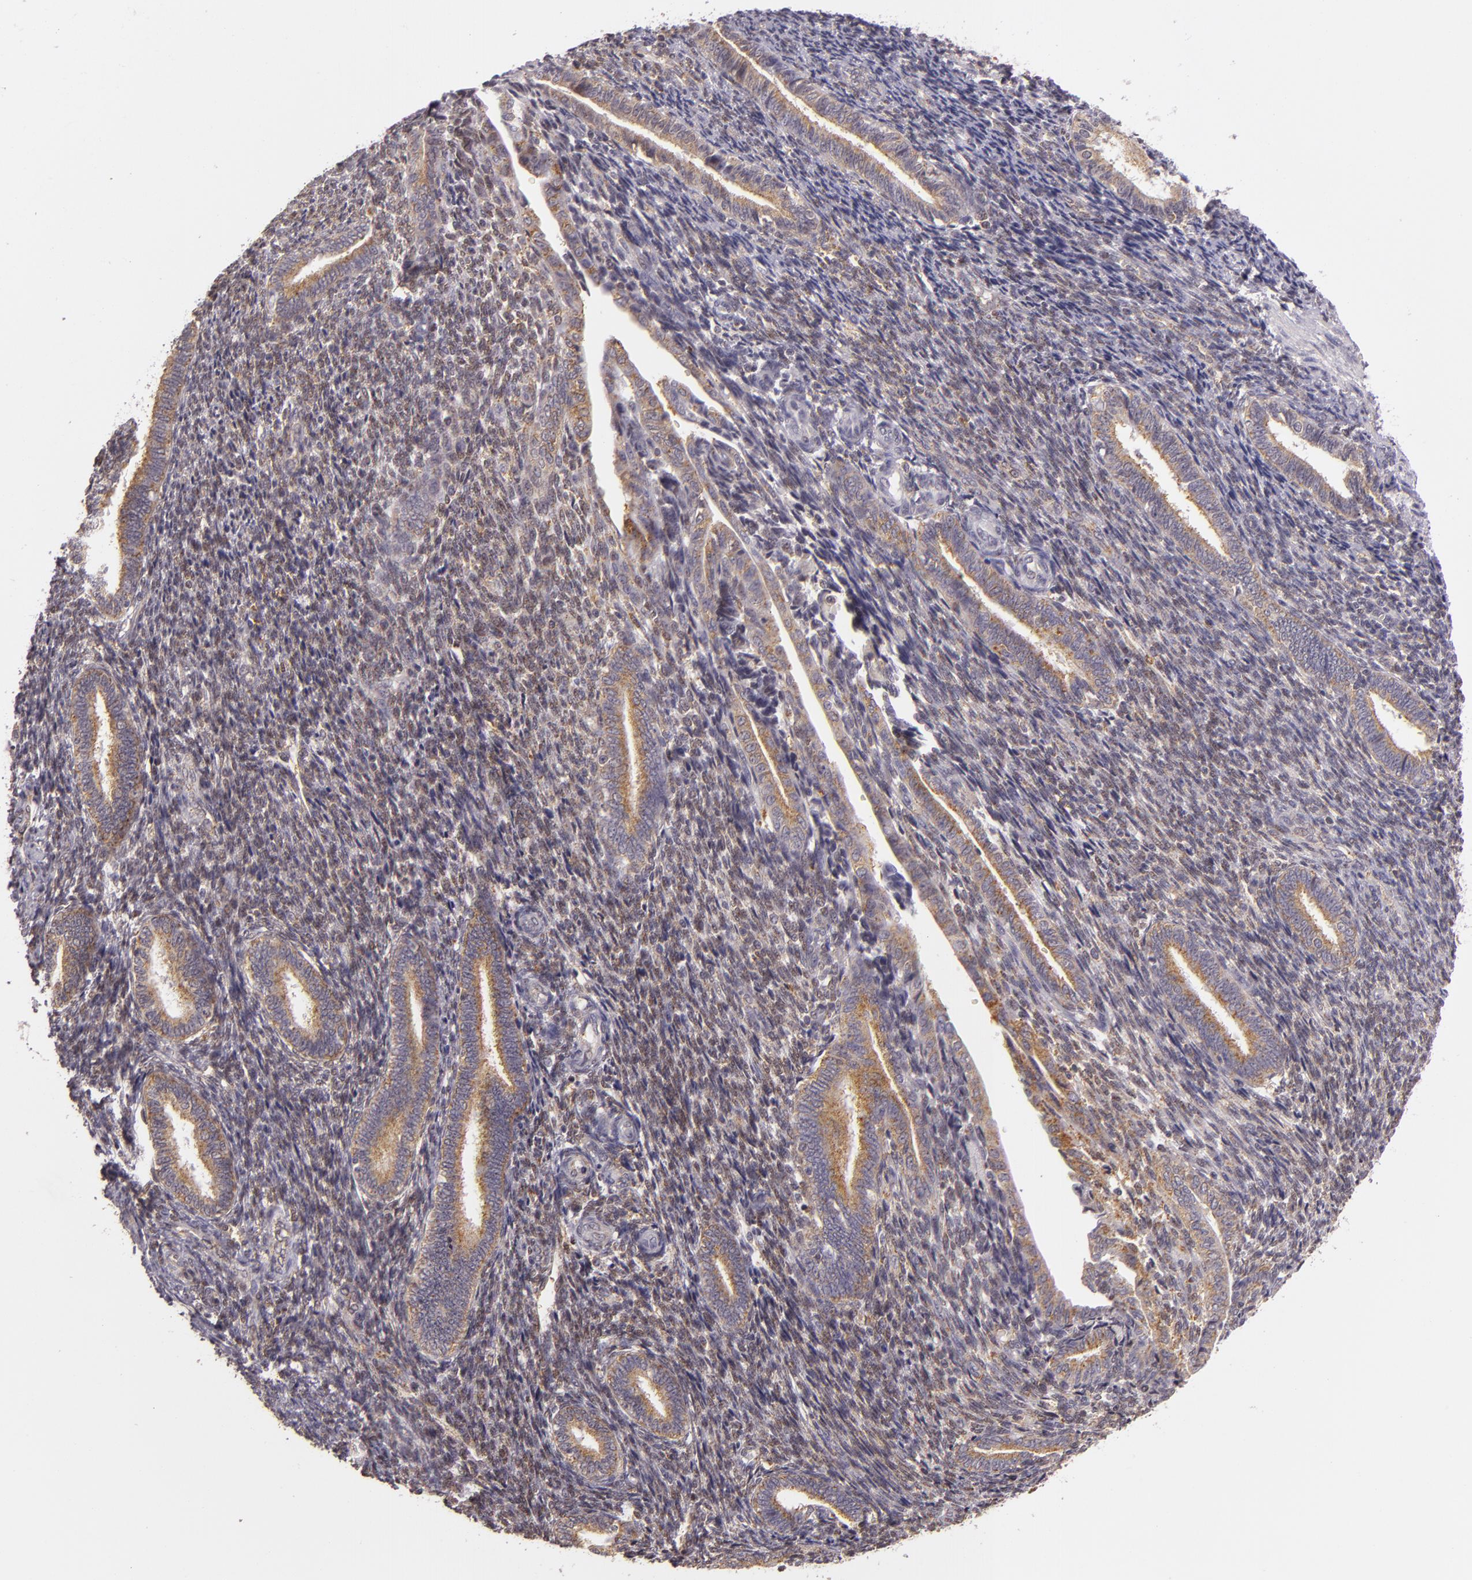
{"staining": {"intensity": "moderate", "quantity": ">75%", "location": "cytoplasmic/membranous,nuclear"}, "tissue": "endometrium", "cell_type": "Cells in endometrial stroma", "image_type": "normal", "snomed": [{"axis": "morphology", "description": "Normal tissue, NOS"}, {"axis": "topography", "description": "Endometrium"}], "caption": "Immunohistochemical staining of normal endometrium demonstrates >75% levels of moderate cytoplasmic/membranous,nuclear protein positivity in approximately >75% of cells in endometrial stroma. The protein is stained brown, and the nuclei are stained in blue (DAB IHC with brightfield microscopy, high magnification).", "gene": "ENSG00000290315", "patient": {"sex": "female", "age": 27}}